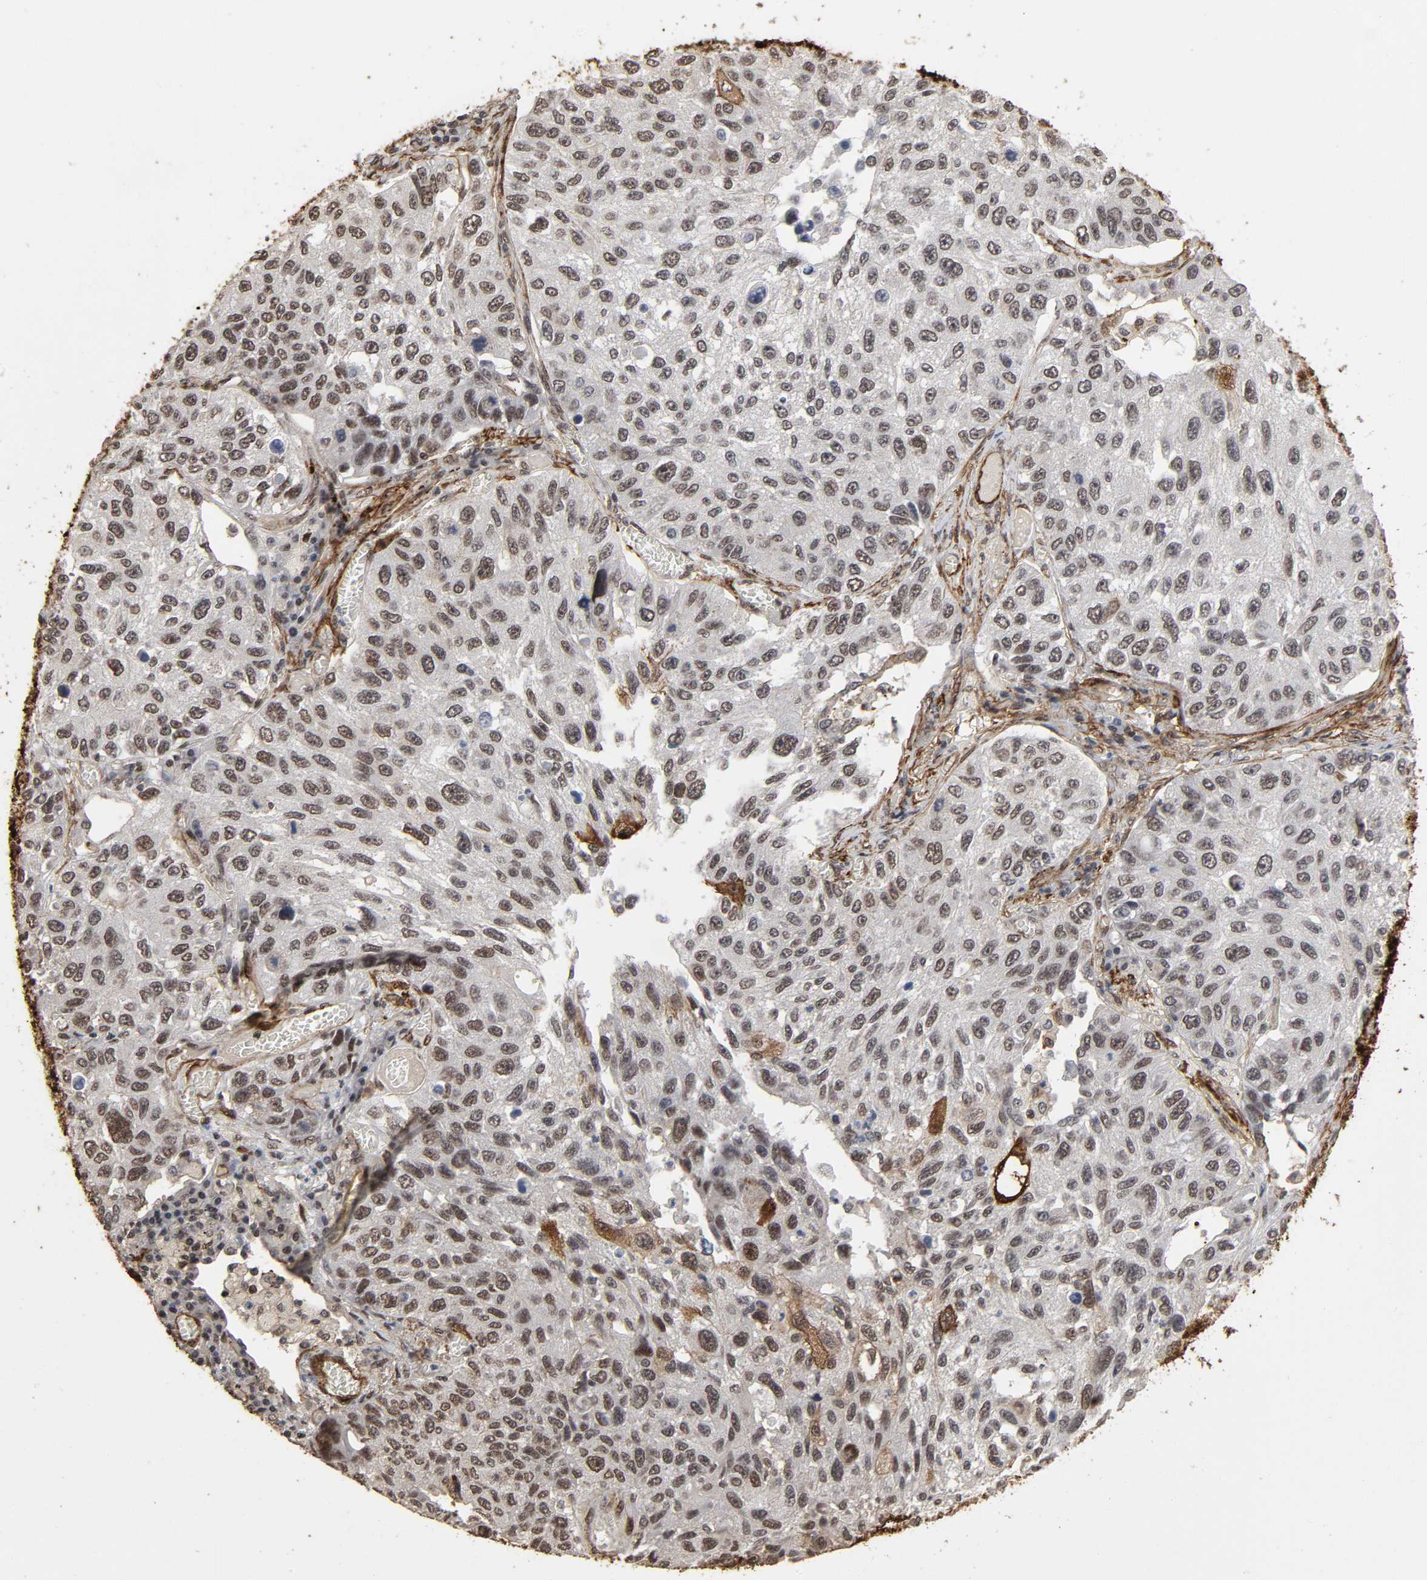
{"staining": {"intensity": "moderate", "quantity": ">75%", "location": "cytoplasmic/membranous,nuclear"}, "tissue": "lung cancer", "cell_type": "Tumor cells", "image_type": "cancer", "snomed": [{"axis": "morphology", "description": "Squamous cell carcinoma, NOS"}, {"axis": "topography", "description": "Lung"}], "caption": "Lung squamous cell carcinoma stained for a protein (brown) displays moderate cytoplasmic/membranous and nuclear positive positivity in approximately >75% of tumor cells.", "gene": "AHNAK2", "patient": {"sex": "male", "age": 71}}